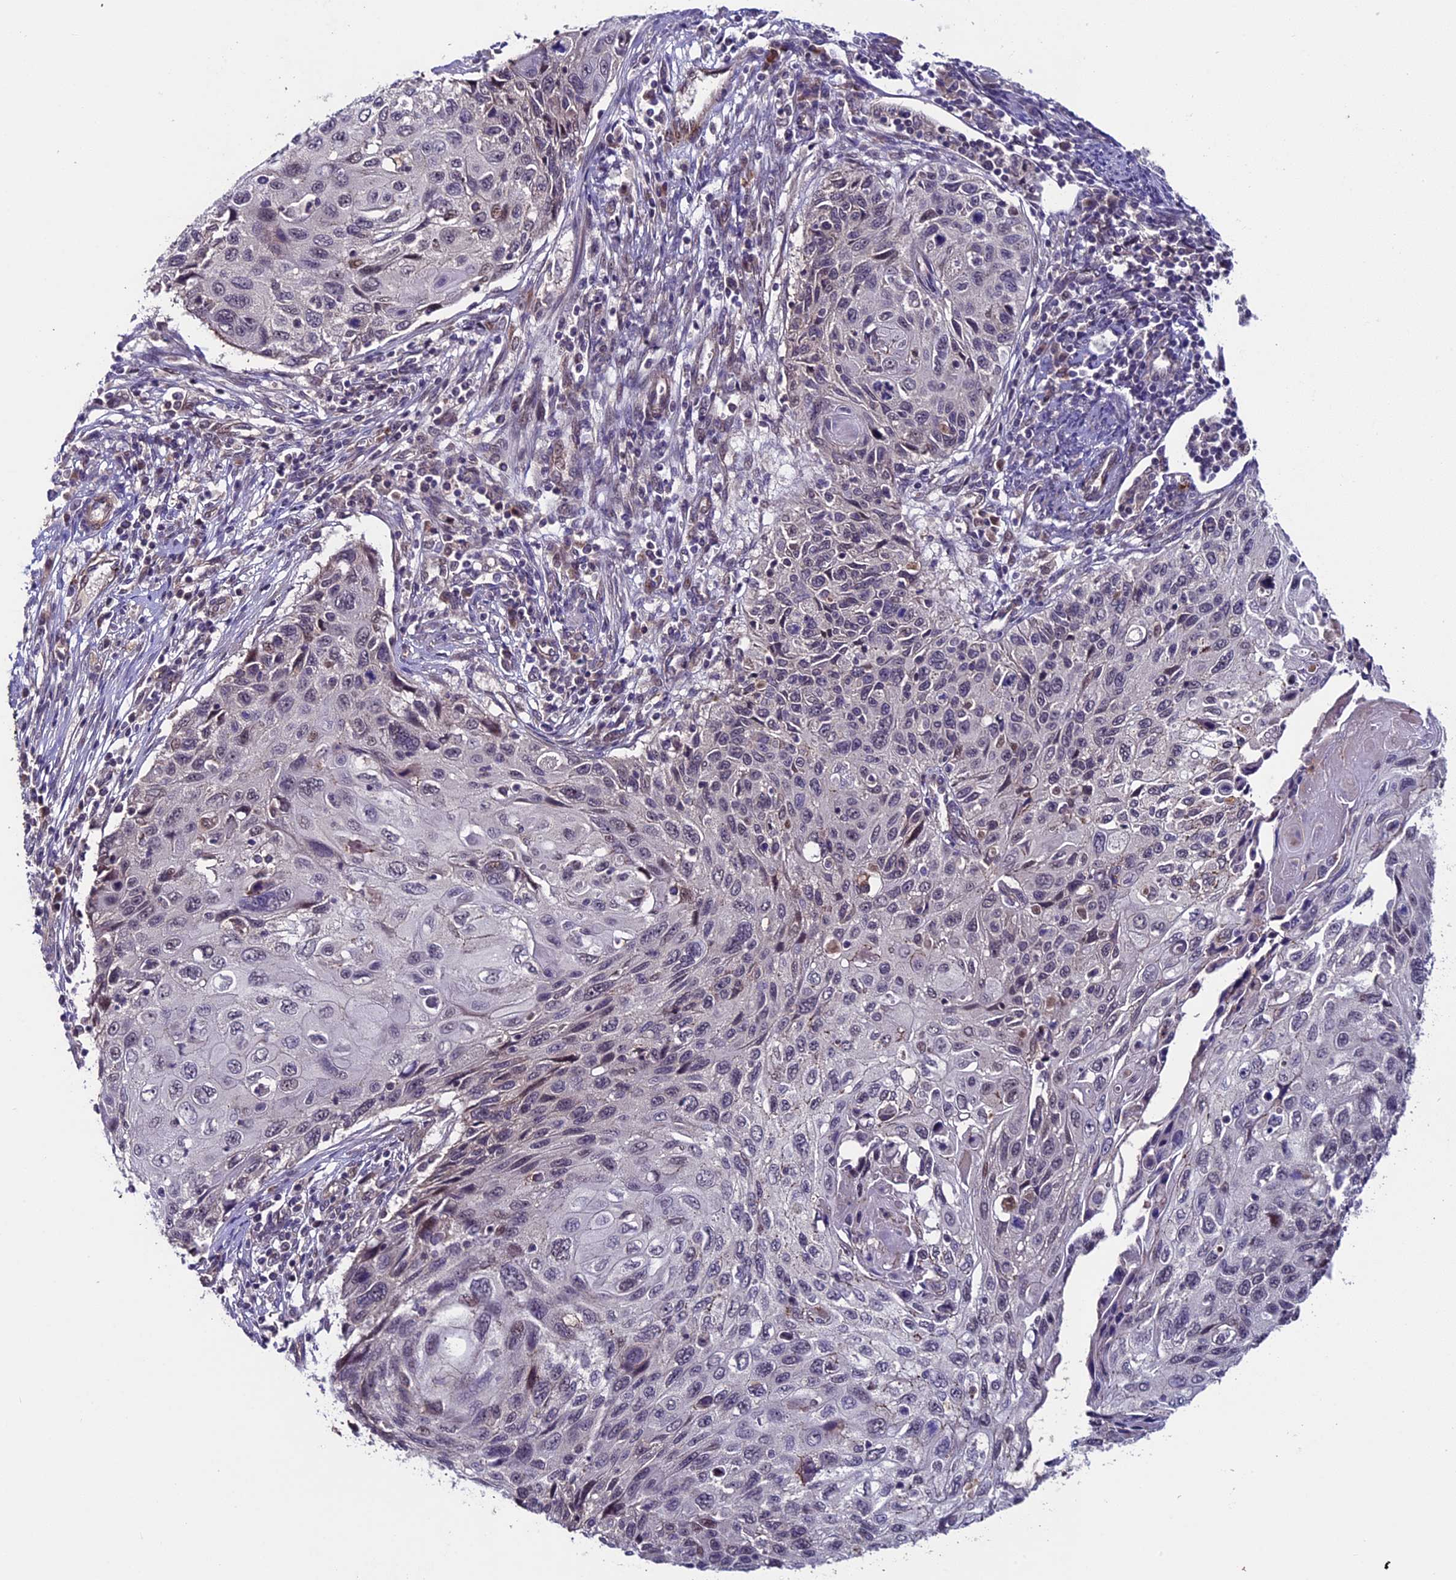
{"staining": {"intensity": "negative", "quantity": "none", "location": "none"}, "tissue": "cervical cancer", "cell_type": "Tumor cells", "image_type": "cancer", "snomed": [{"axis": "morphology", "description": "Squamous cell carcinoma, NOS"}, {"axis": "topography", "description": "Cervix"}], "caption": "An immunohistochemistry (IHC) image of cervical squamous cell carcinoma is shown. There is no staining in tumor cells of cervical squamous cell carcinoma. (Stains: DAB (3,3'-diaminobenzidine) immunohistochemistry (IHC) with hematoxylin counter stain, Microscopy: brightfield microscopy at high magnification).", "gene": "SIPA1L3", "patient": {"sex": "female", "age": 70}}